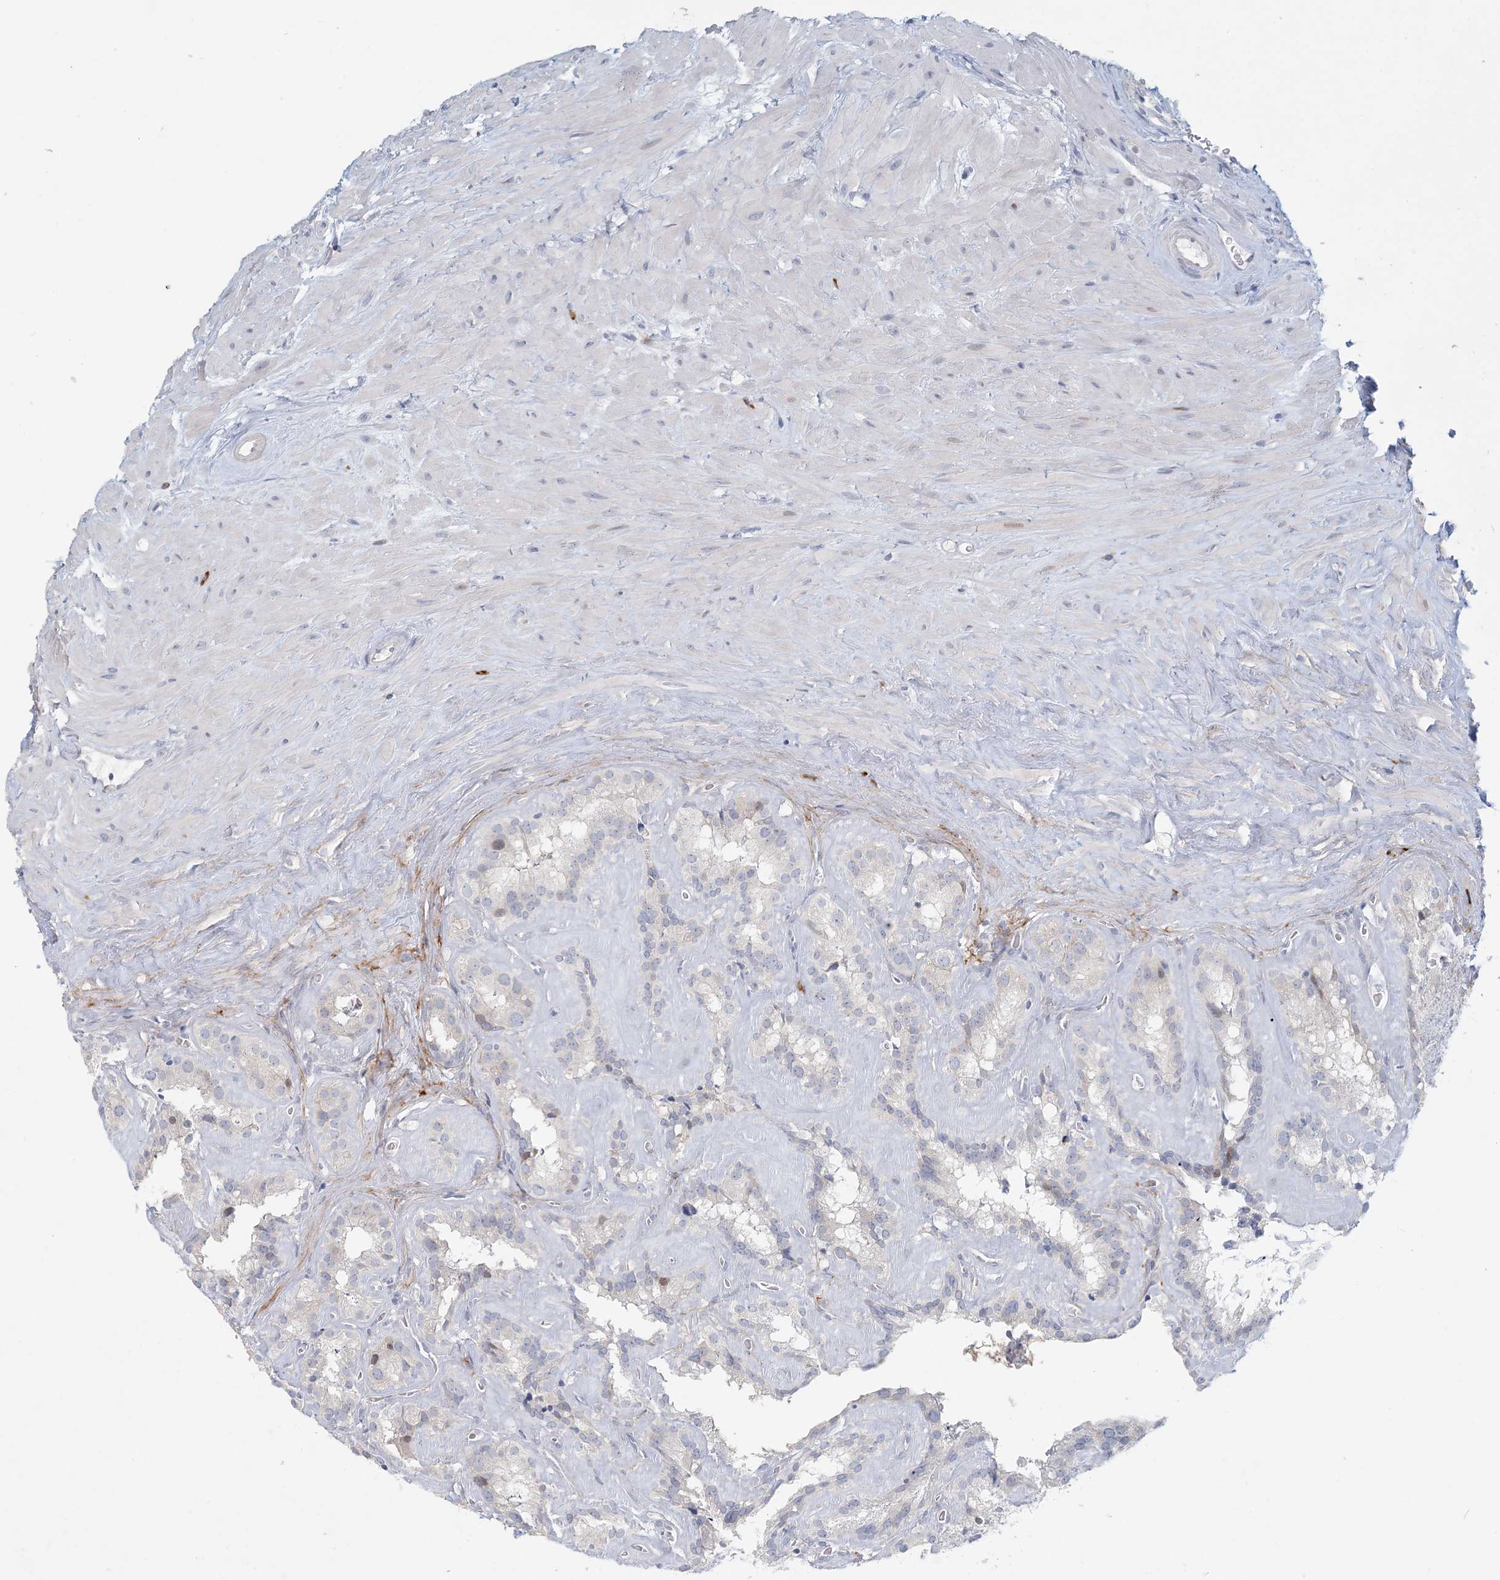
{"staining": {"intensity": "negative", "quantity": "none", "location": "none"}, "tissue": "seminal vesicle", "cell_type": "Glandular cells", "image_type": "normal", "snomed": [{"axis": "morphology", "description": "Normal tissue, NOS"}, {"axis": "topography", "description": "Prostate"}, {"axis": "topography", "description": "Seminal veicle"}], "caption": "High magnification brightfield microscopy of unremarkable seminal vesicle stained with DAB (3,3'-diaminobenzidine) (brown) and counterstained with hematoxylin (blue): glandular cells show no significant expression. (DAB (3,3'-diaminobenzidine) IHC with hematoxylin counter stain).", "gene": "ZNF385D", "patient": {"sex": "male", "age": 59}}